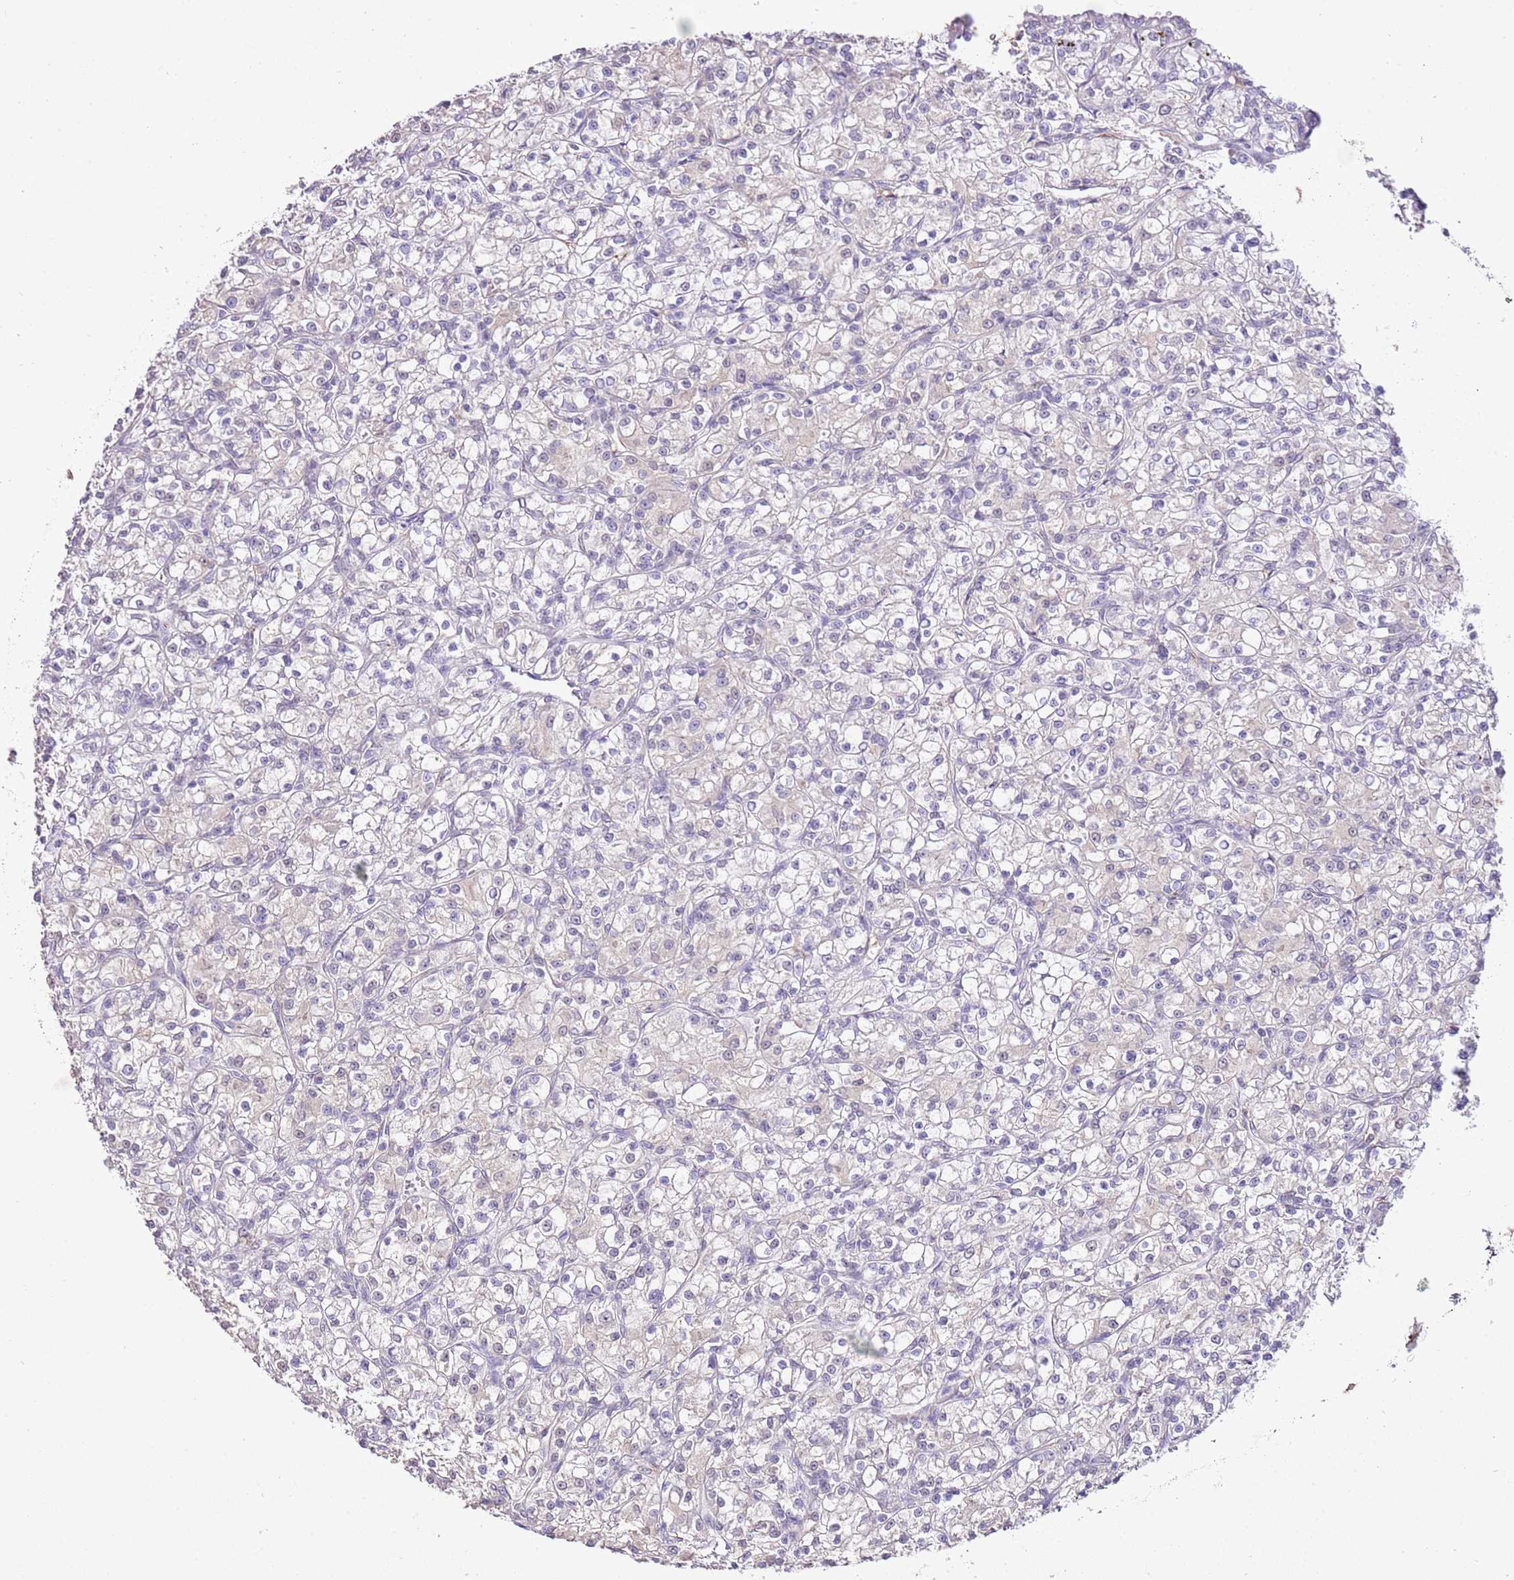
{"staining": {"intensity": "negative", "quantity": "none", "location": "none"}, "tissue": "renal cancer", "cell_type": "Tumor cells", "image_type": "cancer", "snomed": [{"axis": "morphology", "description": "Adenocarcinoma, NOS"}, {"axis": "topography", "description": "Kidney"}], "caption": "A micrograph of renal cancer stained for a protein shows no brown staining in tumor cells.", "gene": "IZUMO4", "patient": {"sex": "female", "age": 59}}